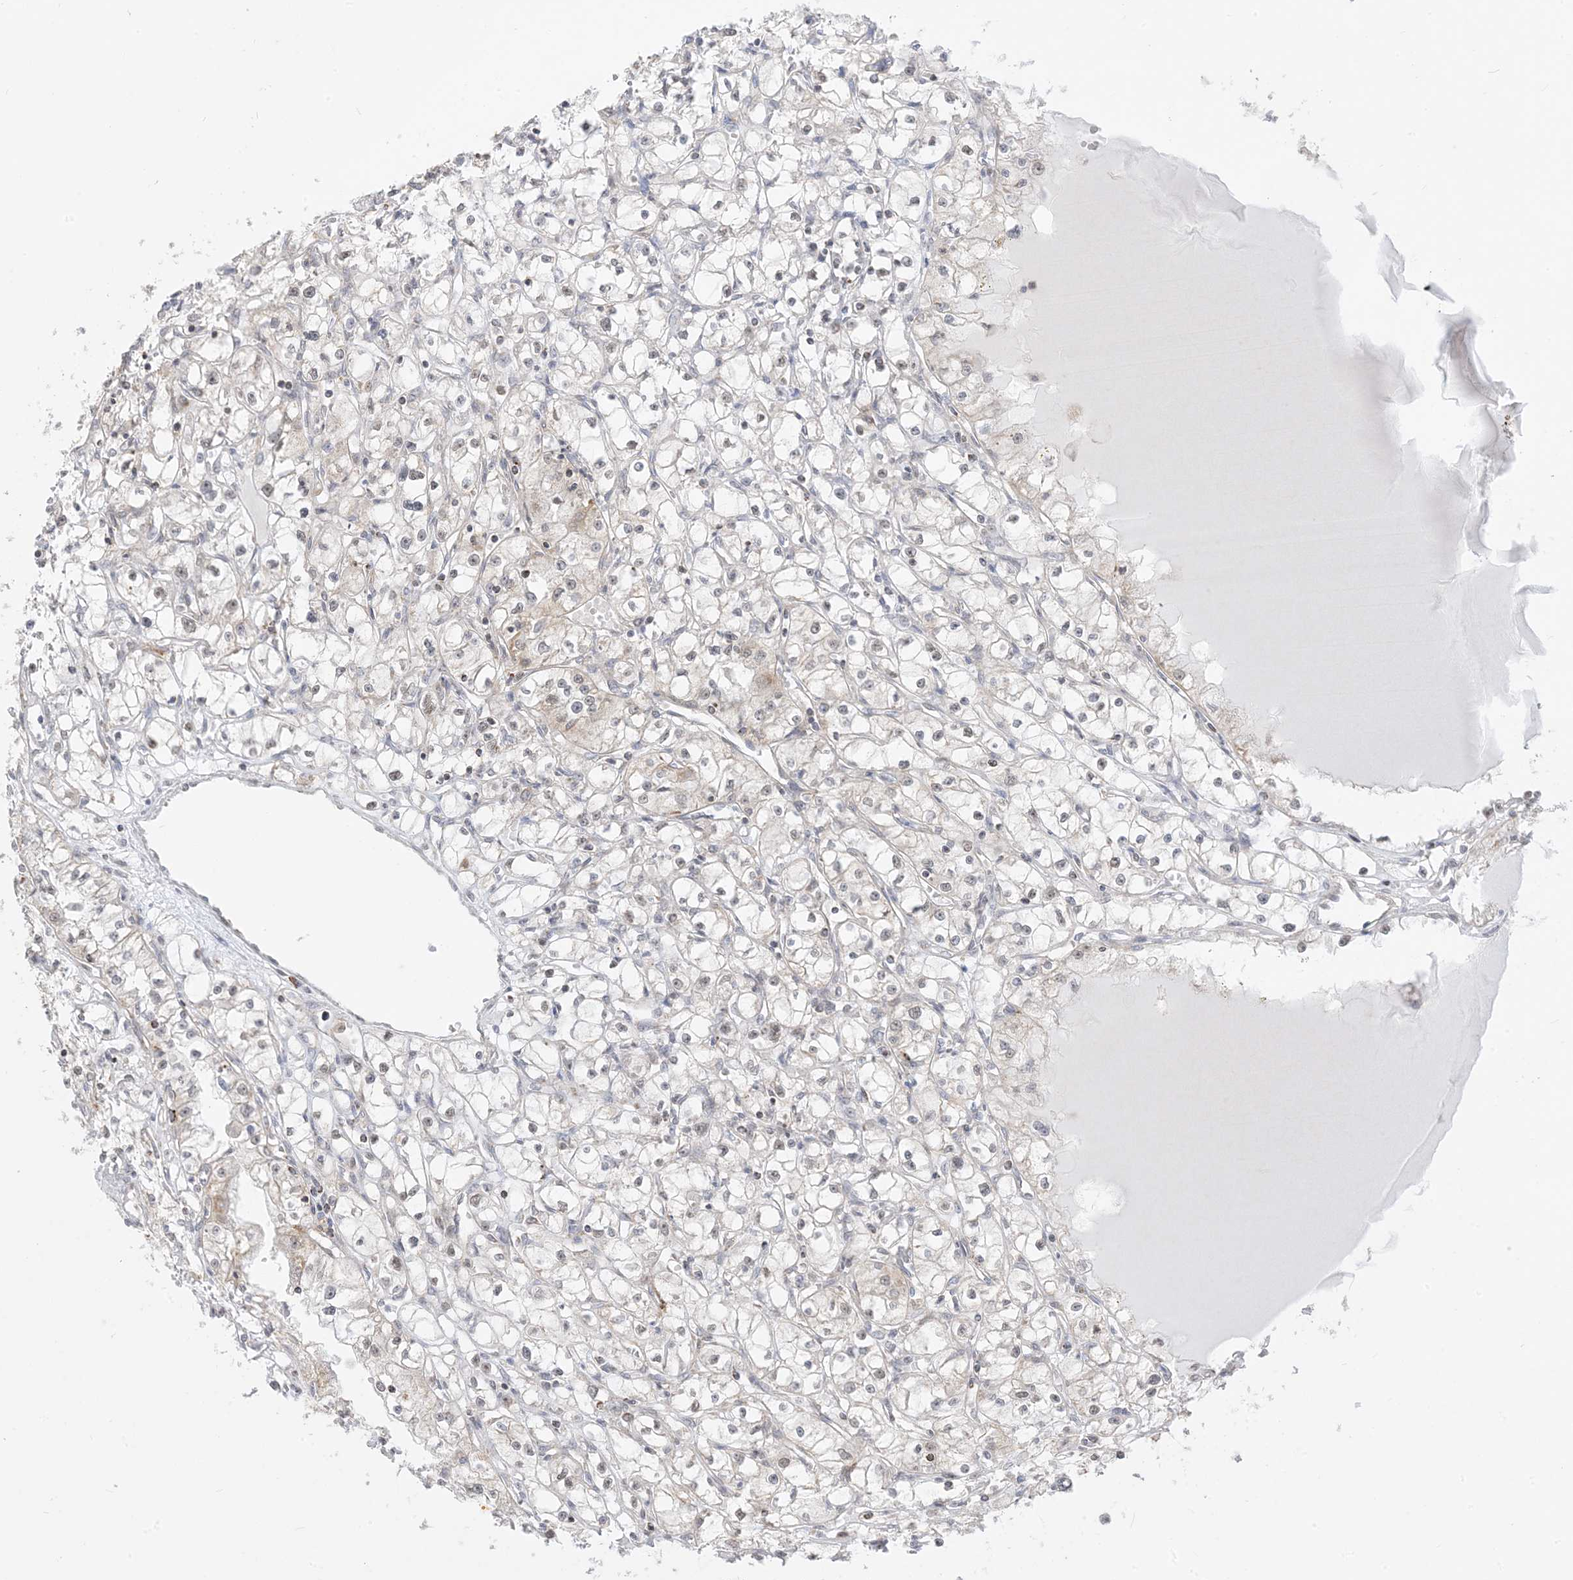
{"staining": {"intensity": "negative", "quantity": "none", "location": "none"}, "tissue": "renal cancer", "cell_type": "Tumor cells", "image_type": "cancer", "snomed": [{"axis": "morphology", "description": "Adenocarcinoma, NOS"}, {"axis": "topography", "description": "Kidney"}], "caption": "Micrograph shows no significant protein staining in tumor cells of adenocarcinoma (renal). The staining is performed using DAB brown chromogen with nuclei counter-stained in using hematoxylin.", "gene": "KANSL3", "patient": {"sex": "male", "age": 56}}